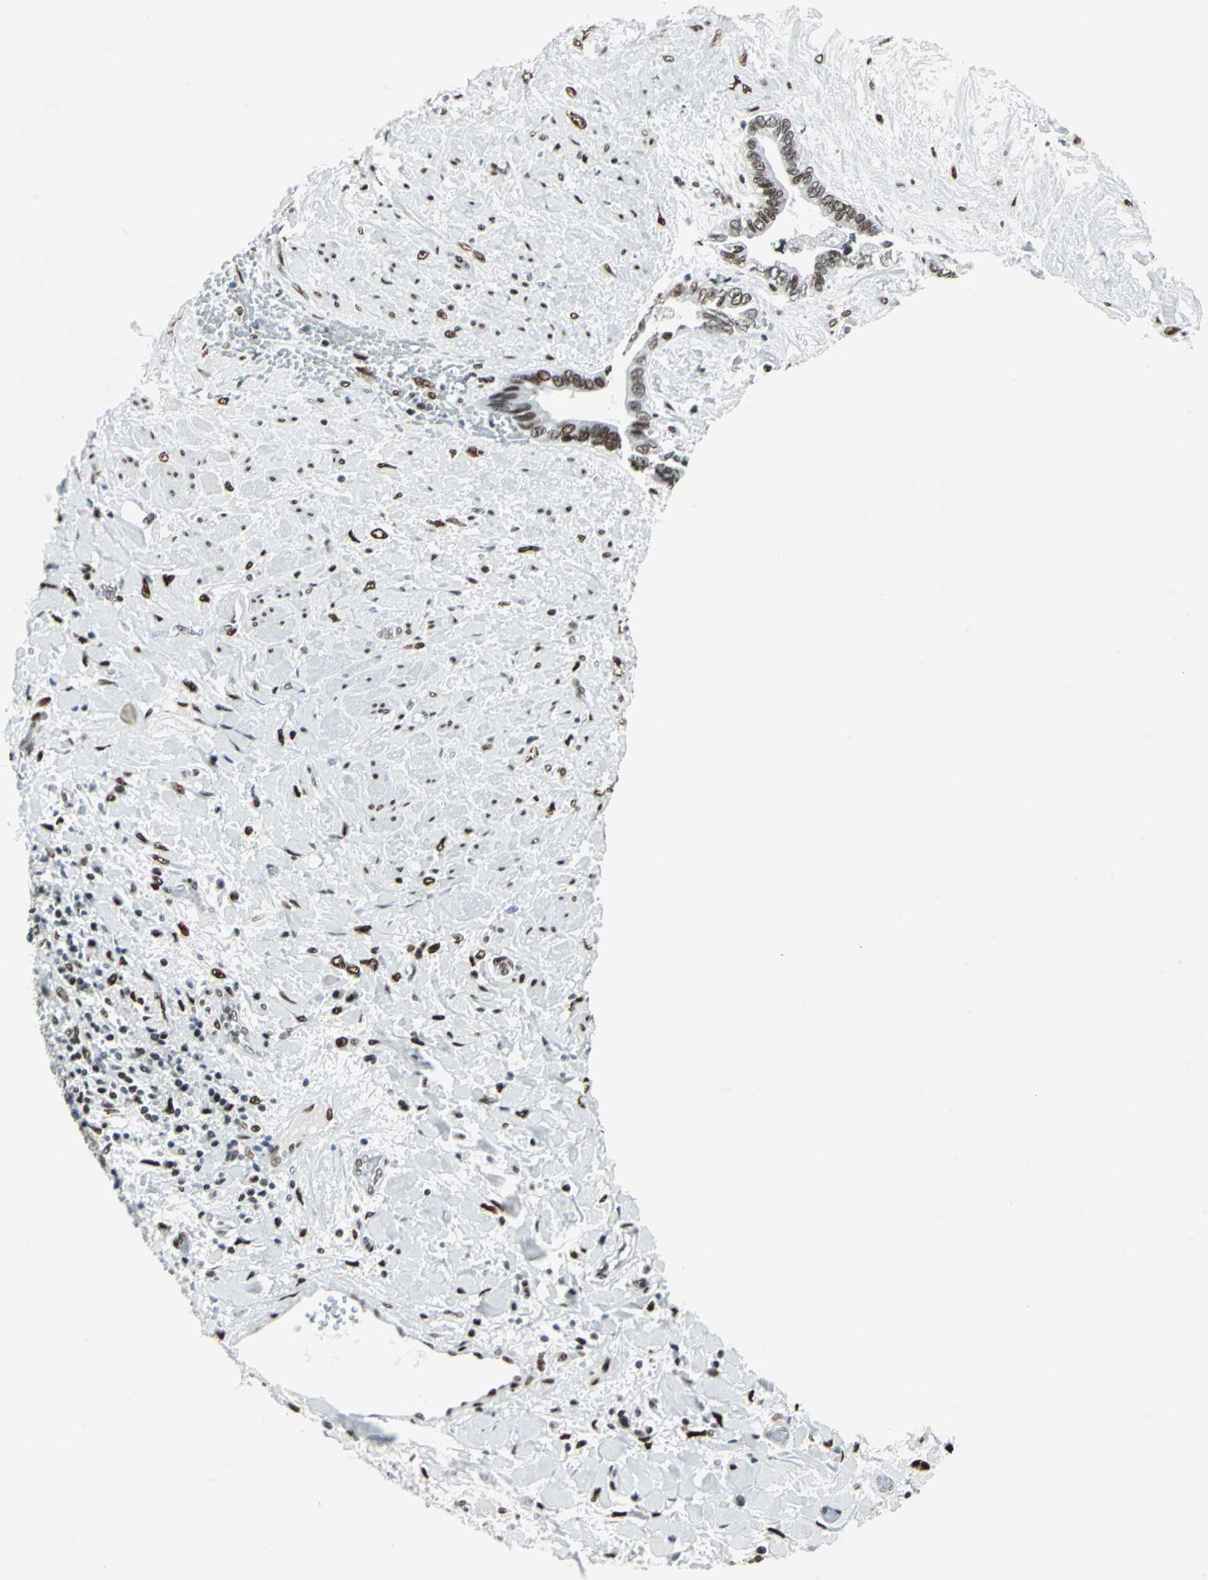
{"staining": {"intensity": "strong", "quantity": "25%-75%", "location": "nuclear"}, "tissue": "liver cancer", "cell_type": "Tumor cells", "image_type": "cancer", "snomed": [{"axis": "morphology", "description": "Cholangiocarcinoma"}, {"axis": "topography", "description": "Liver"}], "caption": "This histopathology image demonstrates liver cancer (cholangiocarcinoma) stained with IHC to label a protein in brown. The nuclear of tumor cells show strong positivity for the protein. Nuclei are counter-stained blue.", "gene": "HDAC2", "patient": {"sex": "female", "age": 65}}